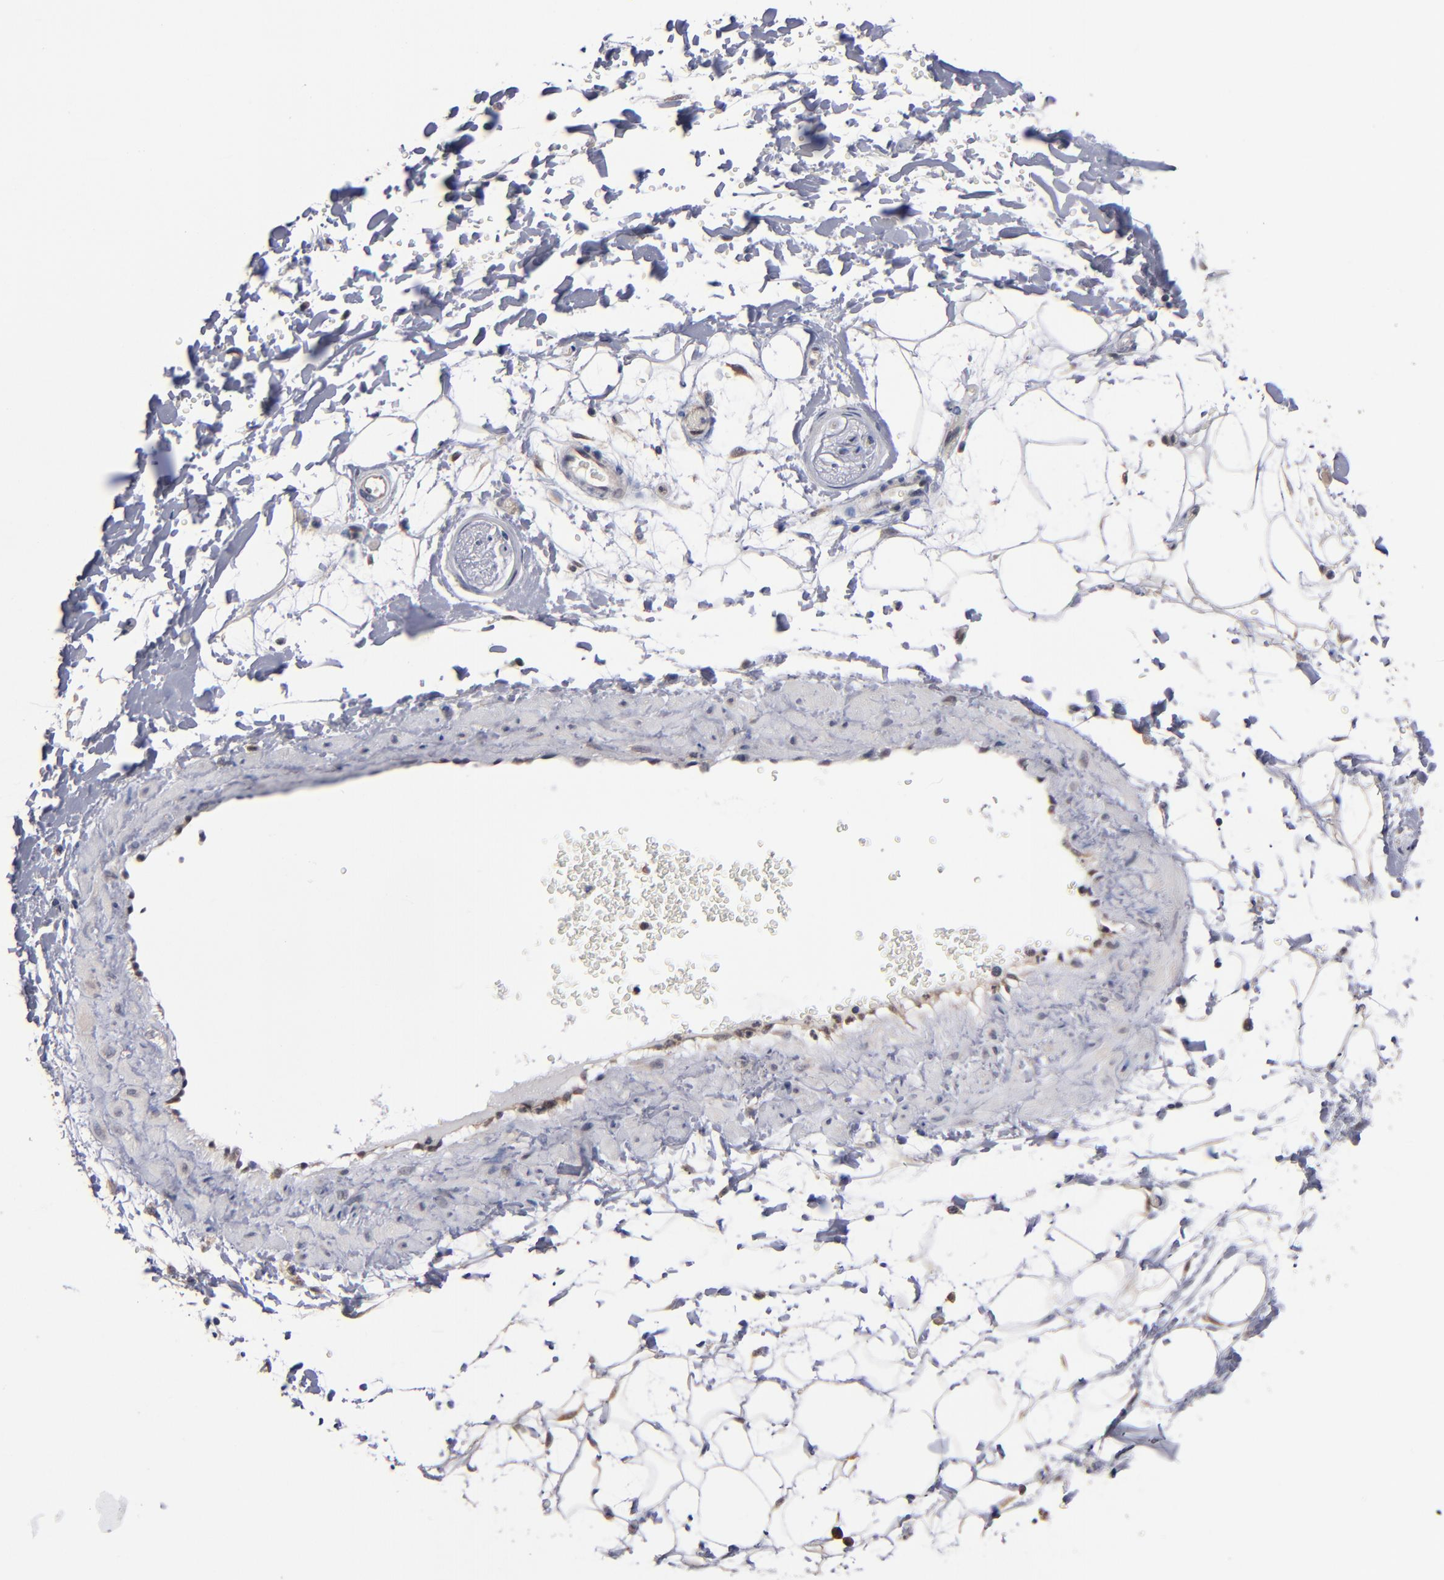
{"staining": {"intensity": "negative", "quantity": "none", "location": "none"}, "tissue": "adipose tissue", "cell_type": "Adipocytes", "image_type": "normal", "snomed": [{"axis": "morphology", "description": "Normal tissue, NOS"}, {"axis": "topography", "description": "Soft tissue"}], "caption": "Histopathology image shows no significant protein expression in adipocytes of benign adipose tissue. (Stains: DAB IHC with hematoxylin counter stain, Microscopy: brightfield microscopy at high magnification).", "gene": "ALG13", "patient": {"sex": "male", "age": 72}}